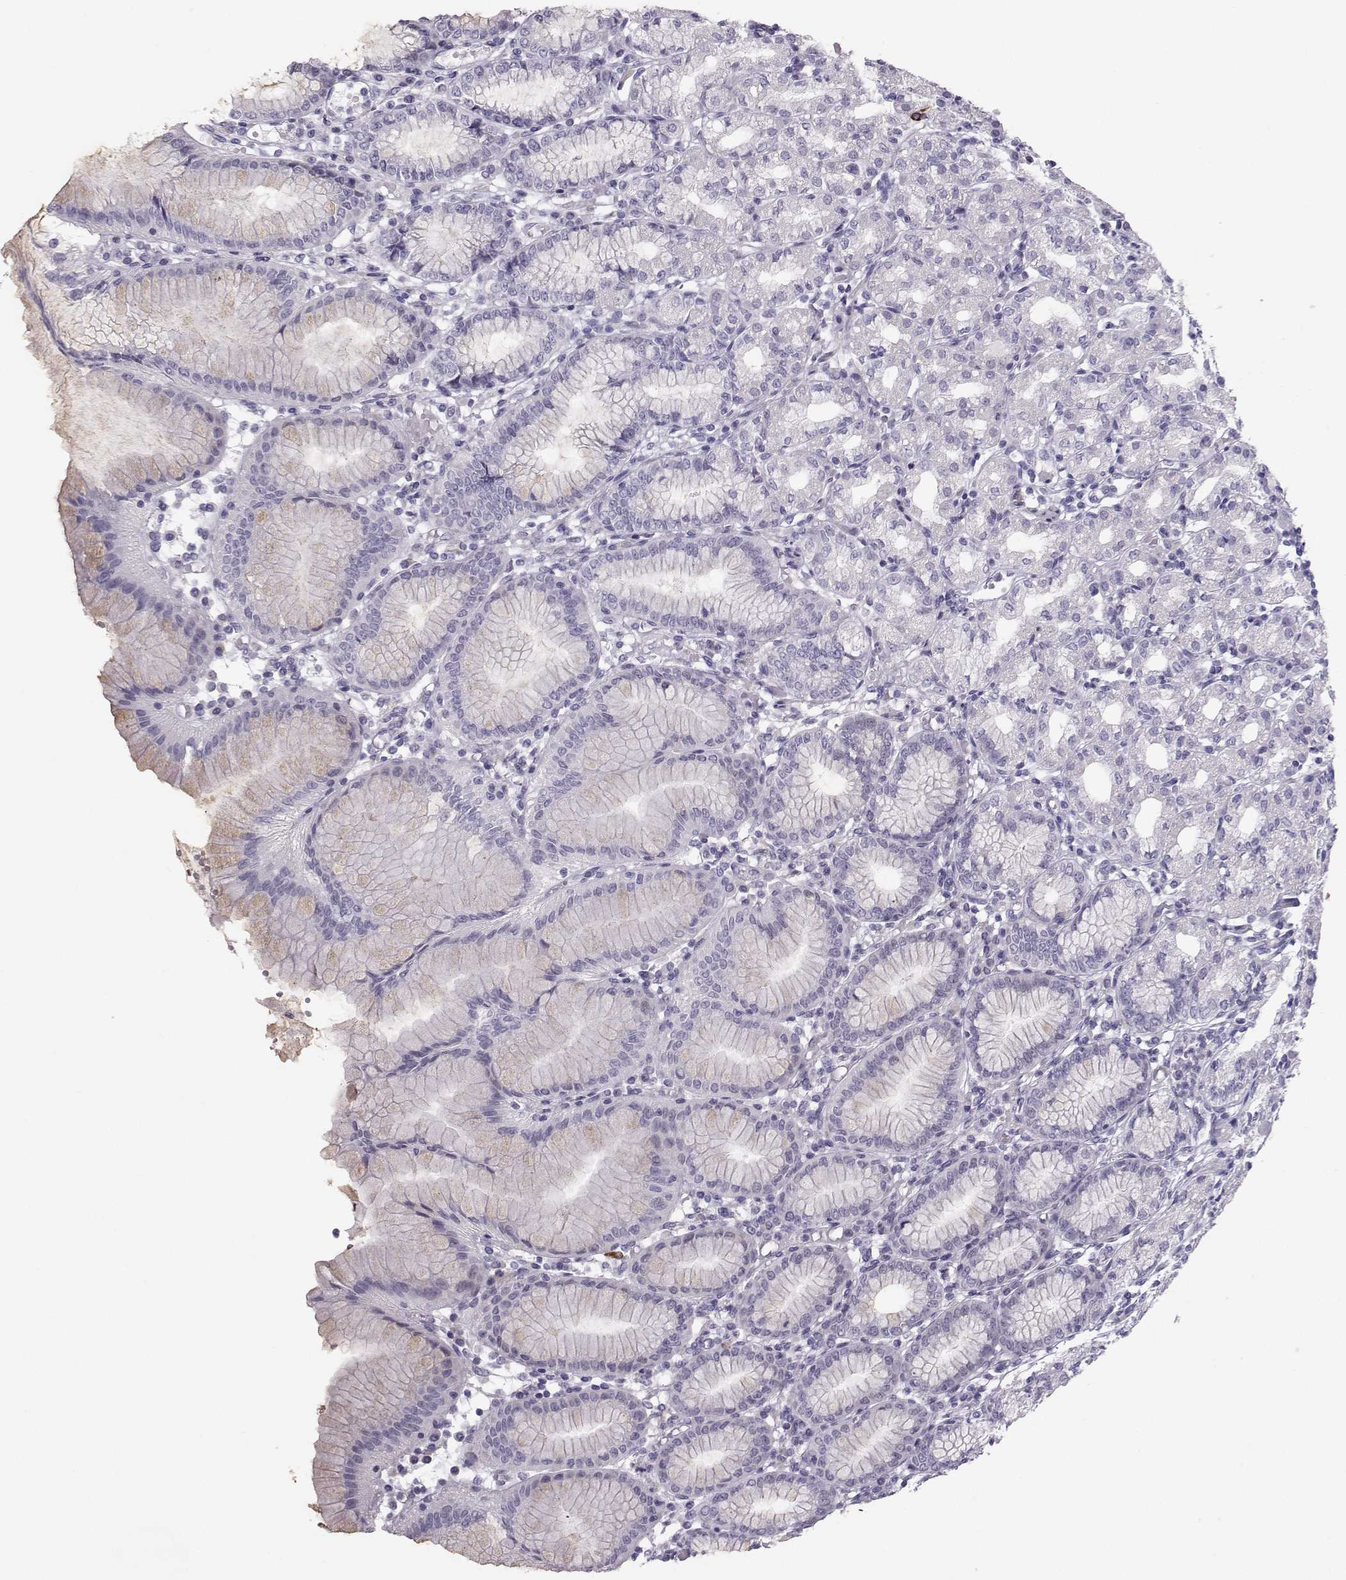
{"staining": {"intensity": "weak", "quantity": "<25%", "location": "cytoplasmic/membranous"}, "tissue": "stomach", "cell_type": "Glandular cells", "image_type": "normal", "snomed": [{"axis": "morphology", "description": "Normal tissue, NOS"}, {"axis": "topography", "description": "Skeletal muscle"}, {"axis": "topography", "description": "Stomach"}], "caption": "This micrograph is of normal stomach stained with immunohistochemistry (IHC) to label a protein in brown with the nuclei are counter-stained blue. There is no positivity in glandular cells. (IHC, brightfield microscopy, high magnification).", "gene": "CASR", "patient": {"sex": "female", "age": 57}}